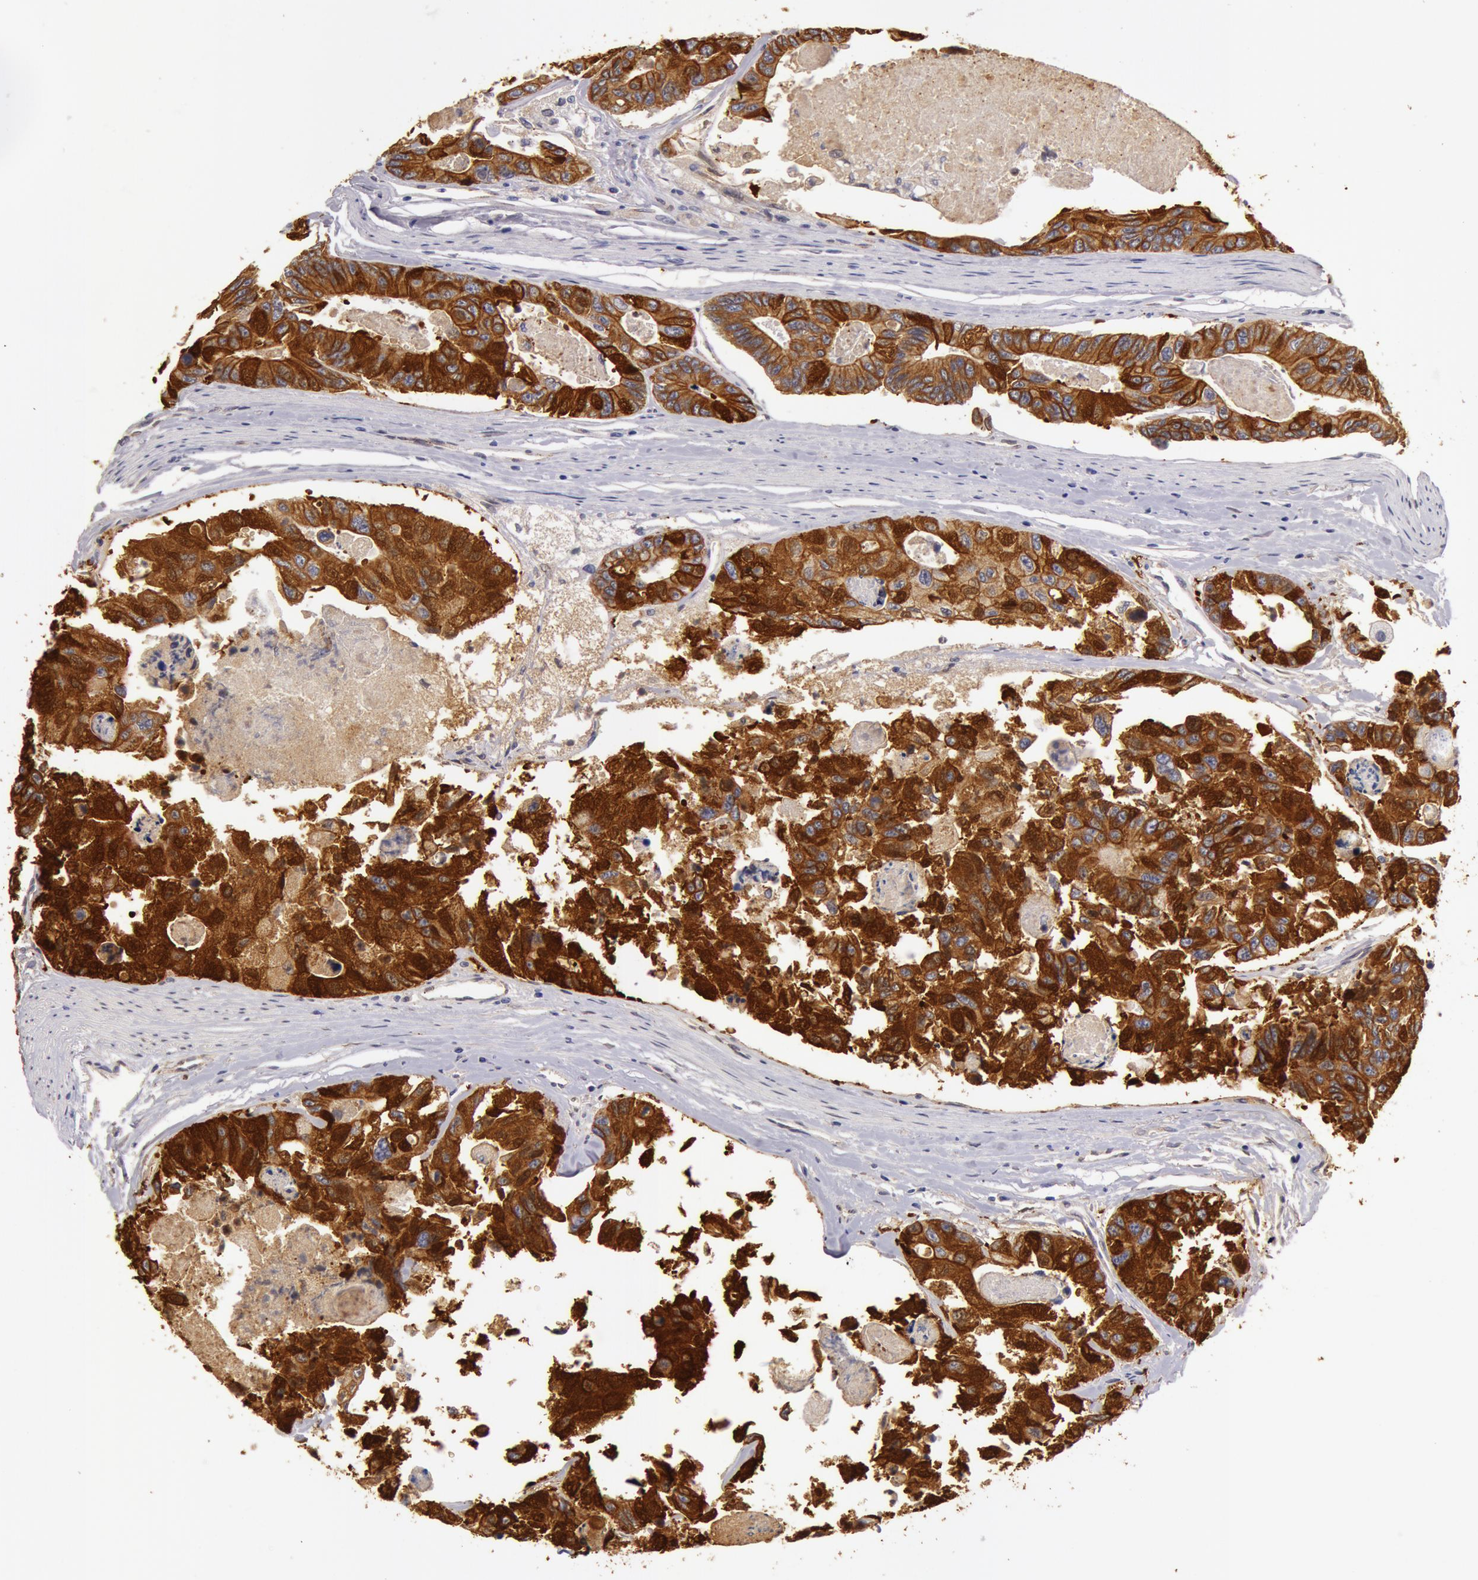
{"staining": {"intensity": "strong", "quantity": ">75%", "location": "cytoplasmic/membranous"}, "tissue": "colorectal cancer", "cell_type": "Tumor cells", "image_type": "cancer", "snomed": [{"axis": "morphology", "description": "Adenocarcinoma, NOS"}, {"axis": "topography", "description": "Colon"}], "caption": "The histopathology image exhibits a brown stain indicating the presence of a protein in the cytoplasmic/membranous of tumor cells in adenocarcinoma (colorectal). (DAB IHC with brightfield microscopy, high magnification).", "gene": "KRT18", "patient": {"sex": "female", "age": 86}}